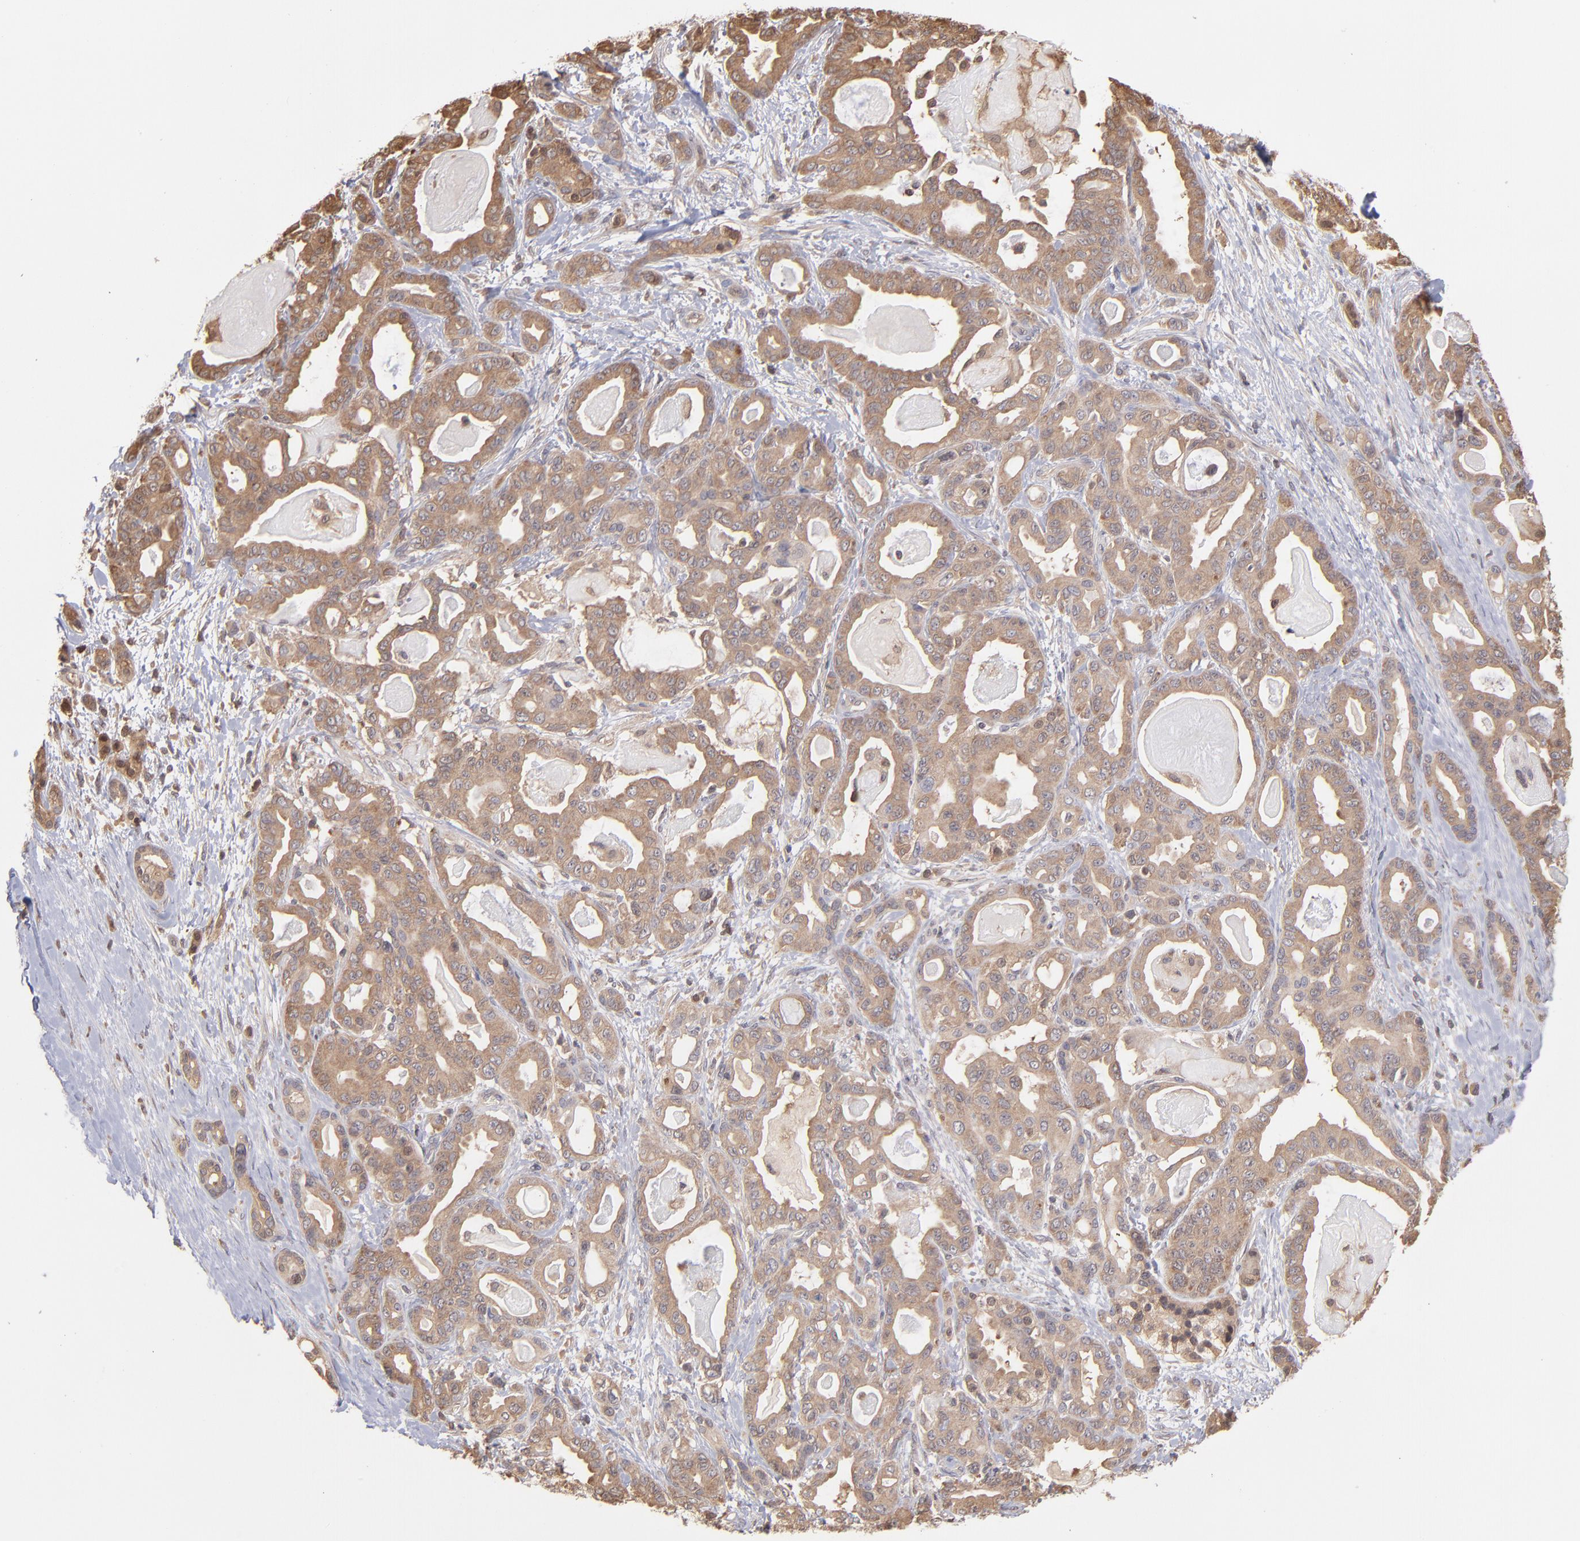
{"staining": {"intensity": "strong", "quantity": ">75%", "location": "cytoplasmic/membranous"}, "tissue": "pancreatic cancer", "cell_type": "Tumor cells", "image_type": "cancer", "snomed": [{"axis": "morphology", "description": "Adenocarcinoma, NOS"}, {"axis": "topography", "description": "Pancreas"}], "caption": "A histopathology image showing strong cytoplasmic/membranous expression in about >75% of tumor cells in pancreatic cancer (adenocarcinoma), as visualized by brown immunohistochemical staining.", "gene": "MAP2K2", "patient": {"sex": "male", "age": 63}}